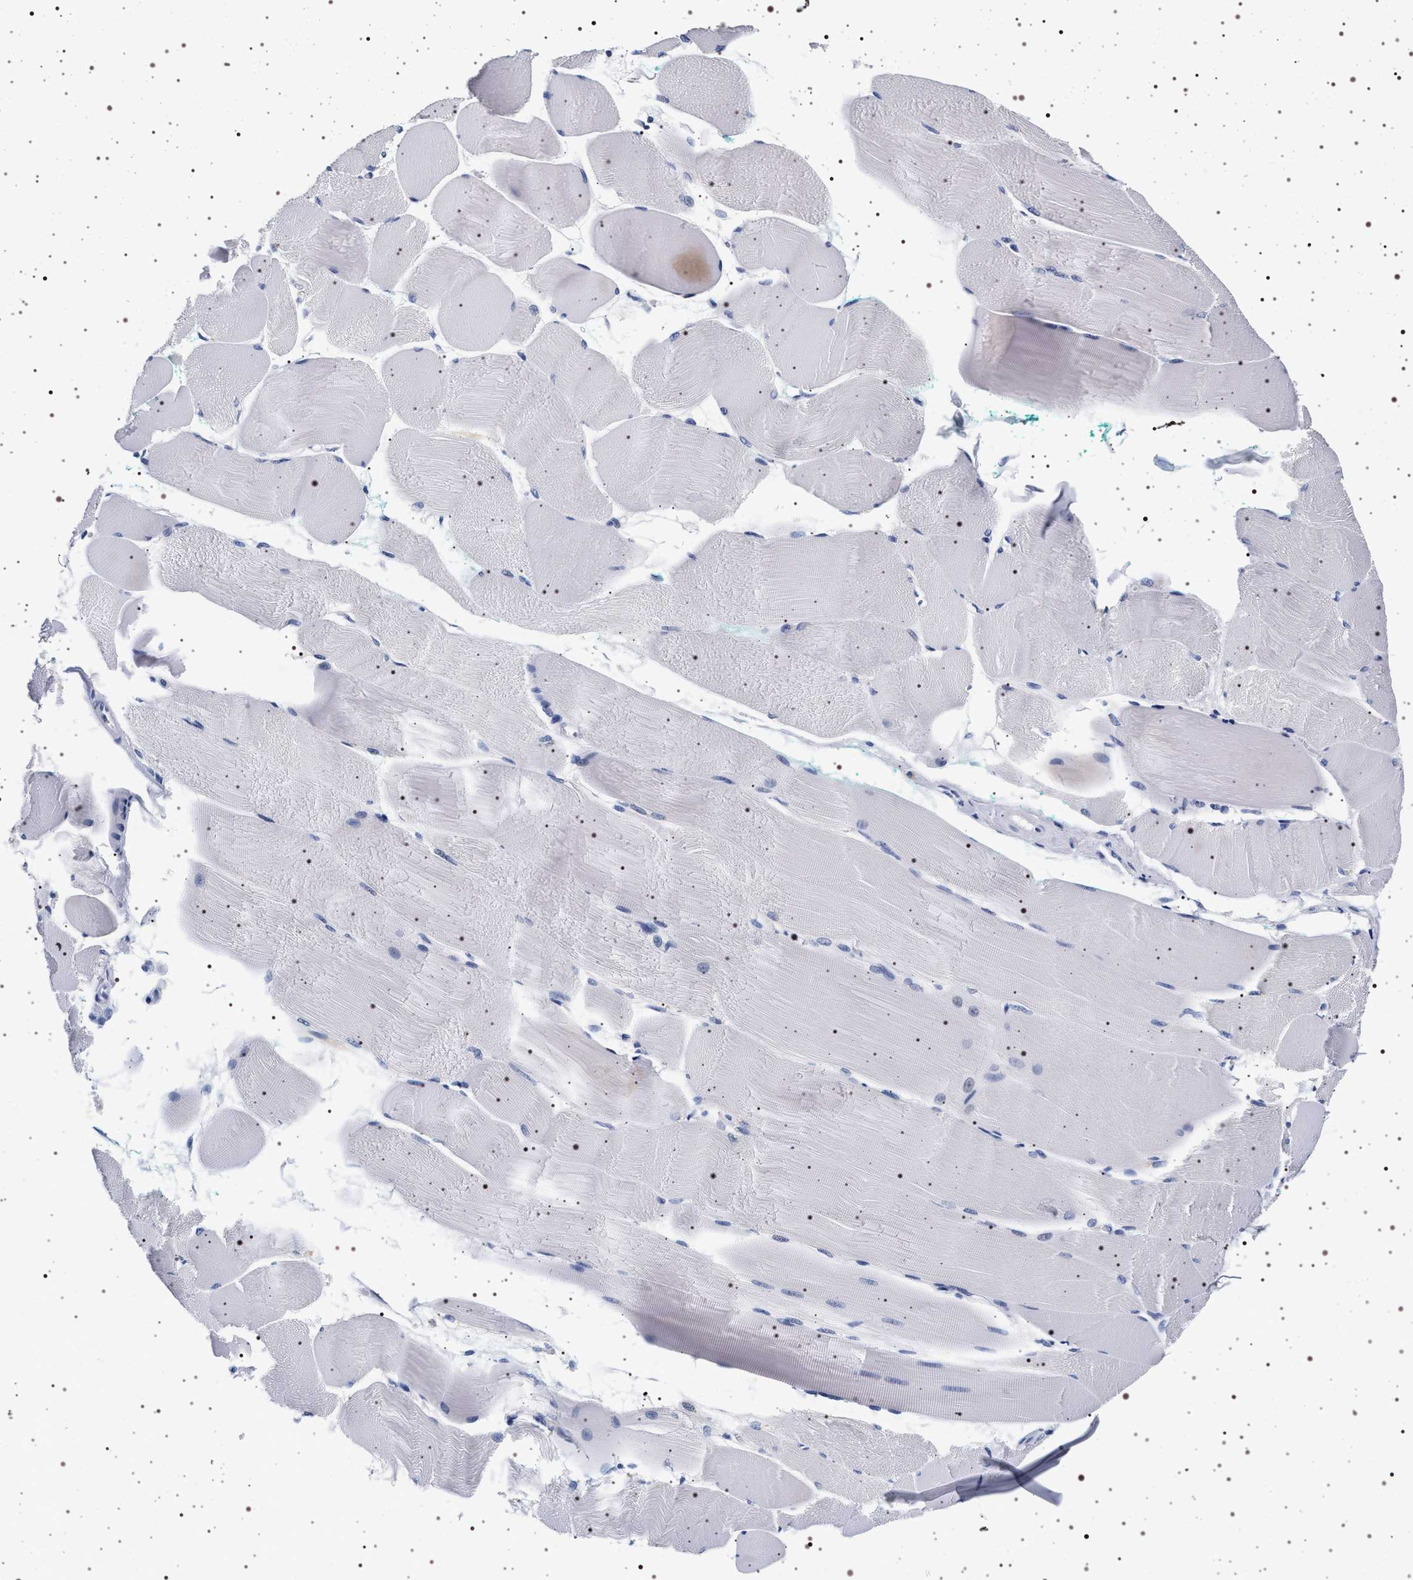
{"staining": {"intensity": "negative", "quantity": "none", "location": "none"}, "tissue": "skeletal muscle", "cell_type": "Myocytes", "image_type": "normal", "snomed": [{"axis": "morphology", "description": "Normal tissue, NOS"}, {"axis": "morphology", "description": "Squamous cell carcinoma, NOS"}, {"axis": "topography", "description": "Skeletal muscle"}], "caption": "IHC photomicrograph of unremarkable human skeletal muscle stained for a protein (brown), which exhibits no expression in myocytes. (DAB (3,3'-diaminobenzidine) IHC visualized using brightfield microscopy, high magnification).", "gene": "SYN1", "patient": {"sex": "male", "age": 51}}